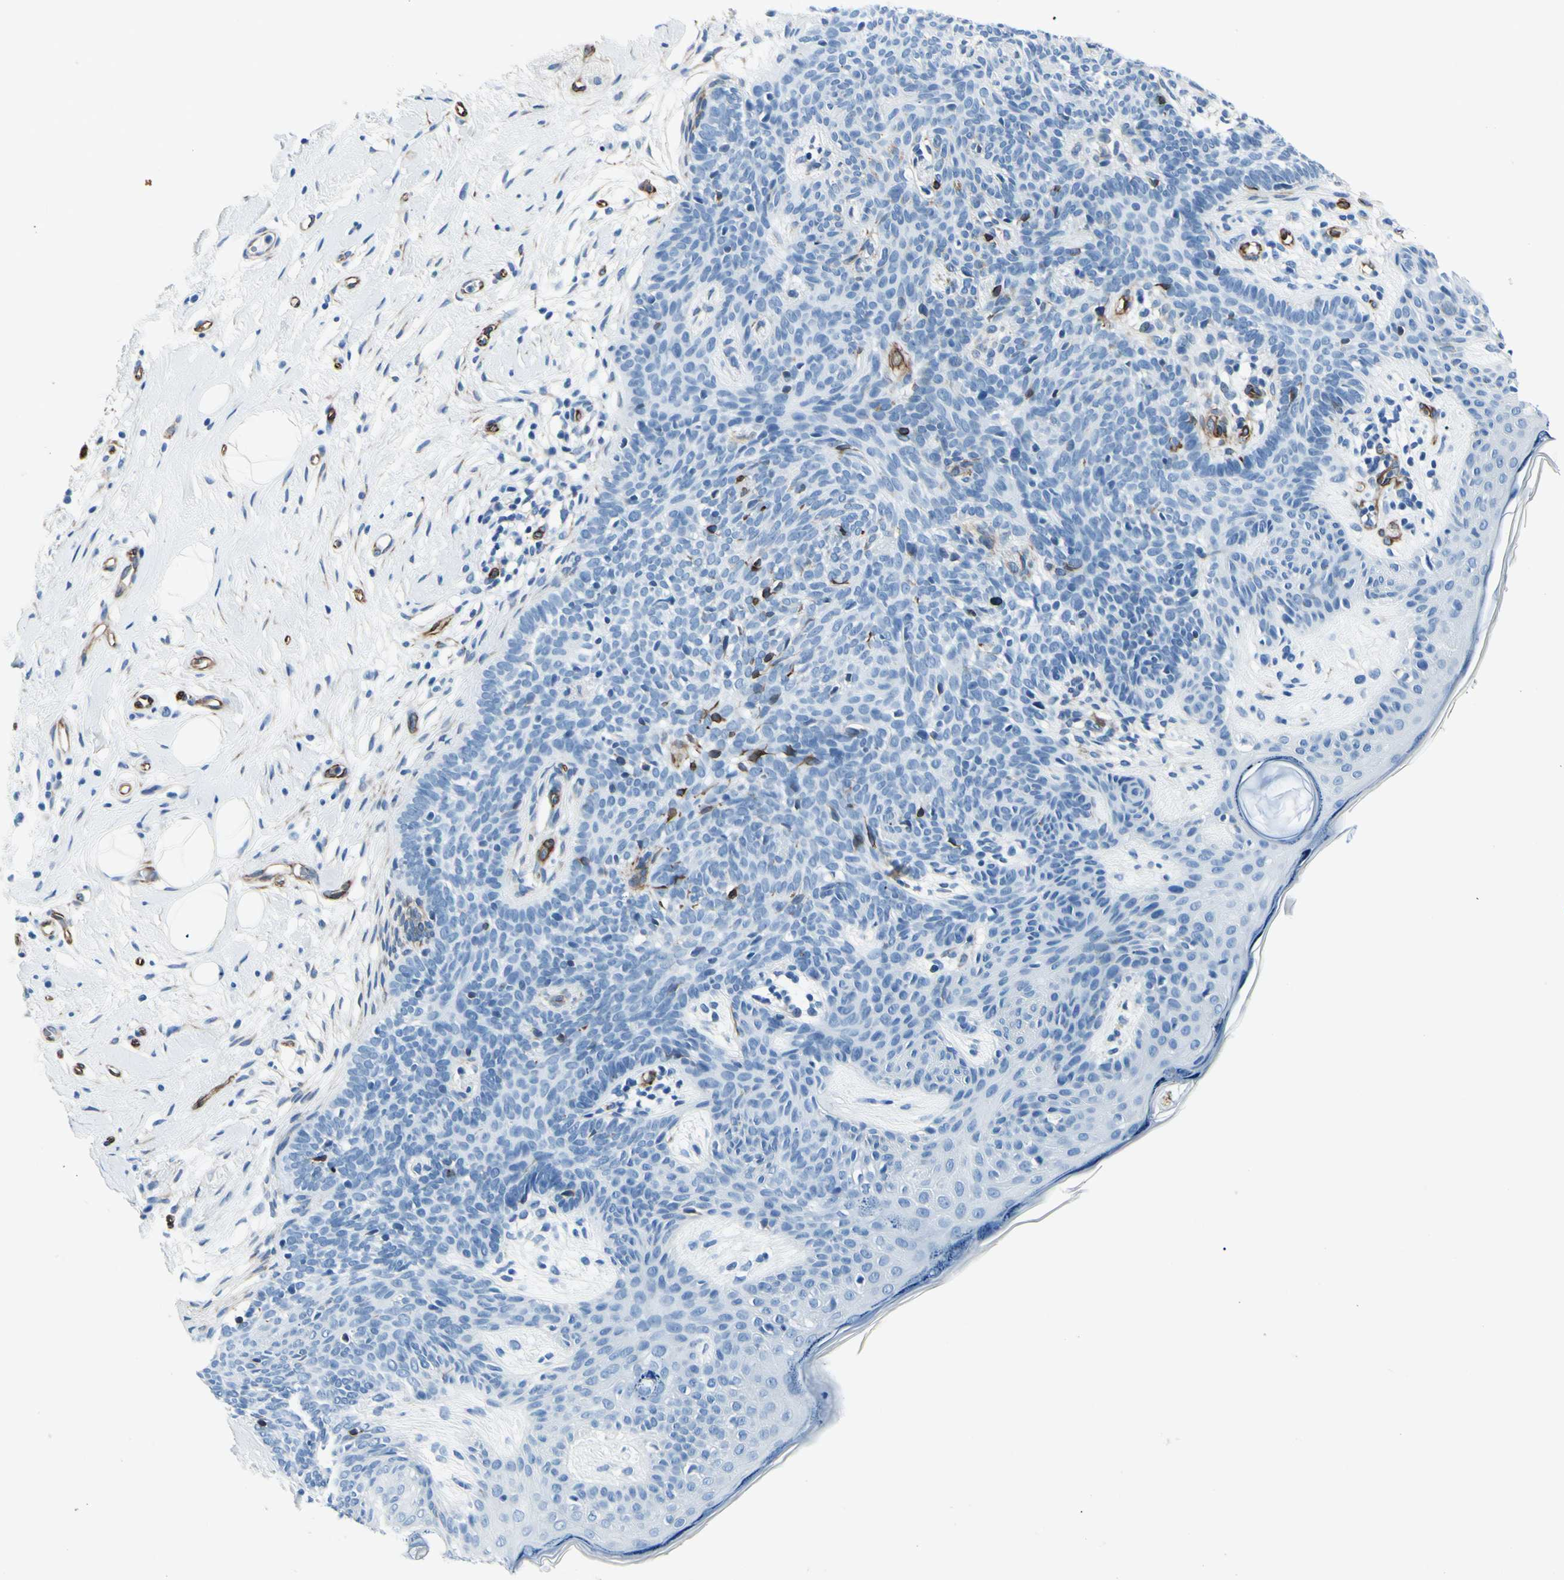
{"staining": {"intensity": "negative", "quantity": "none", "location": "none"}, "tissue": "skin cancer", "cell_type": "Tumor cells", "image_type": "cancer", "snomed": [{"axis": "morphology", "description": "Developmental malformation"}, {"axis": "morphology", "description": "Basal cell carcinoma"}, {"axis": "topography", "description": "Skin"}], "caption": "High power microscopy photomicrograph of an IHC histopathology image of skin cancer (basal cell carcinoma), revealing no significant expression in tumor cells.", "gene": "PTH2R", "patient": {"sex": "female", "age": 62}}